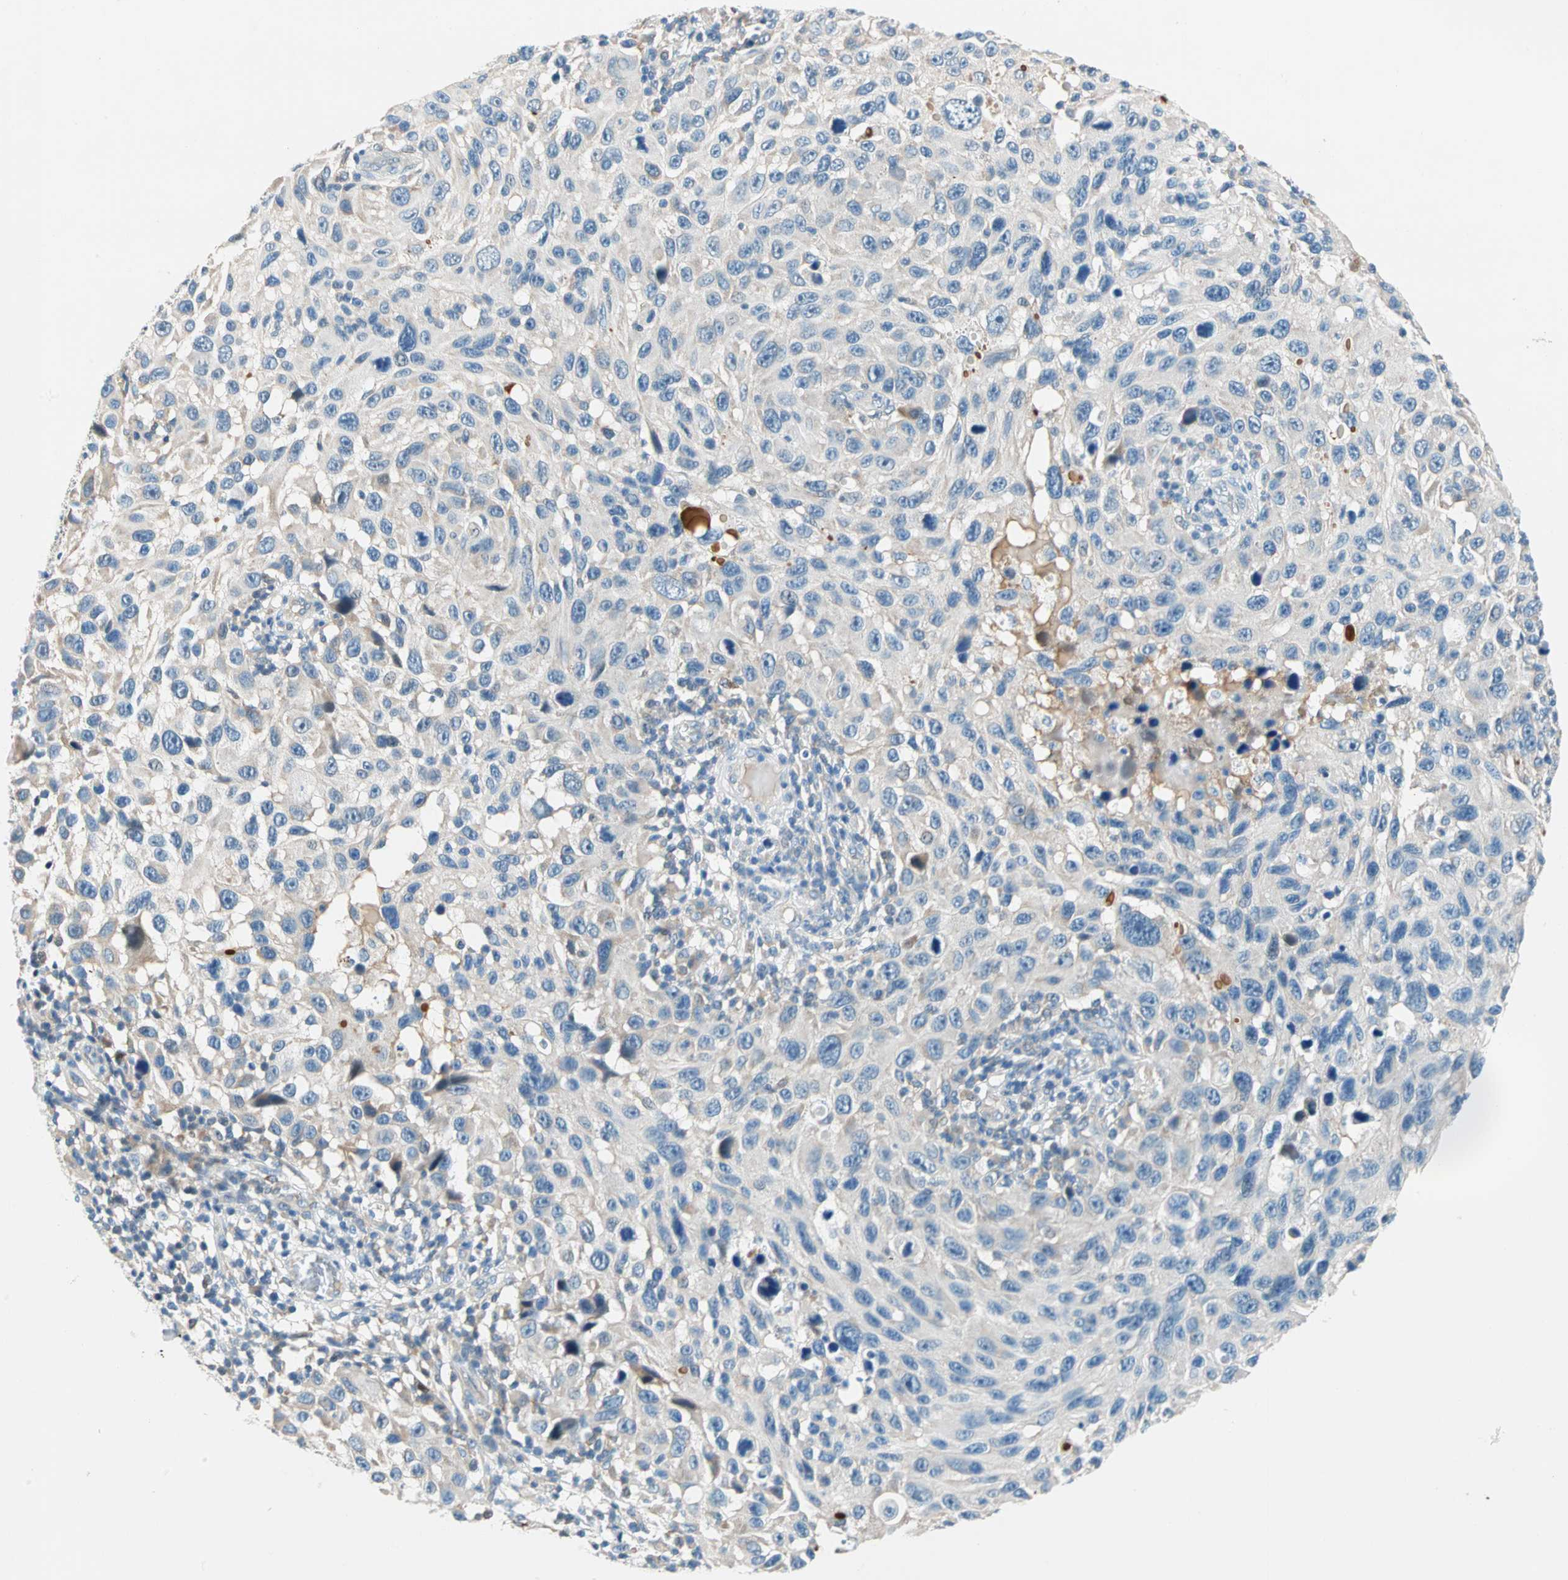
{"staining": {"intensity": "negative", "quantity": "none", "location": "none"}, "tissue": "melanoma", "cell_type": "Tumor cells", "image_type": "cancer", "snomed": [{"axis": "morphology", "description": "Malignant melanoma, NOS"}, {"axis": "topography", "description": "Skin"}], "caption": "This micrograph is of malignant melanoma stained with immunohistochemistry to label a protein in brown with the nuclei are counter-stained blue. There is no positivity in tumor cells.", "gene": "TMEM163", "patient": {"sex": "male", "age": 53}}